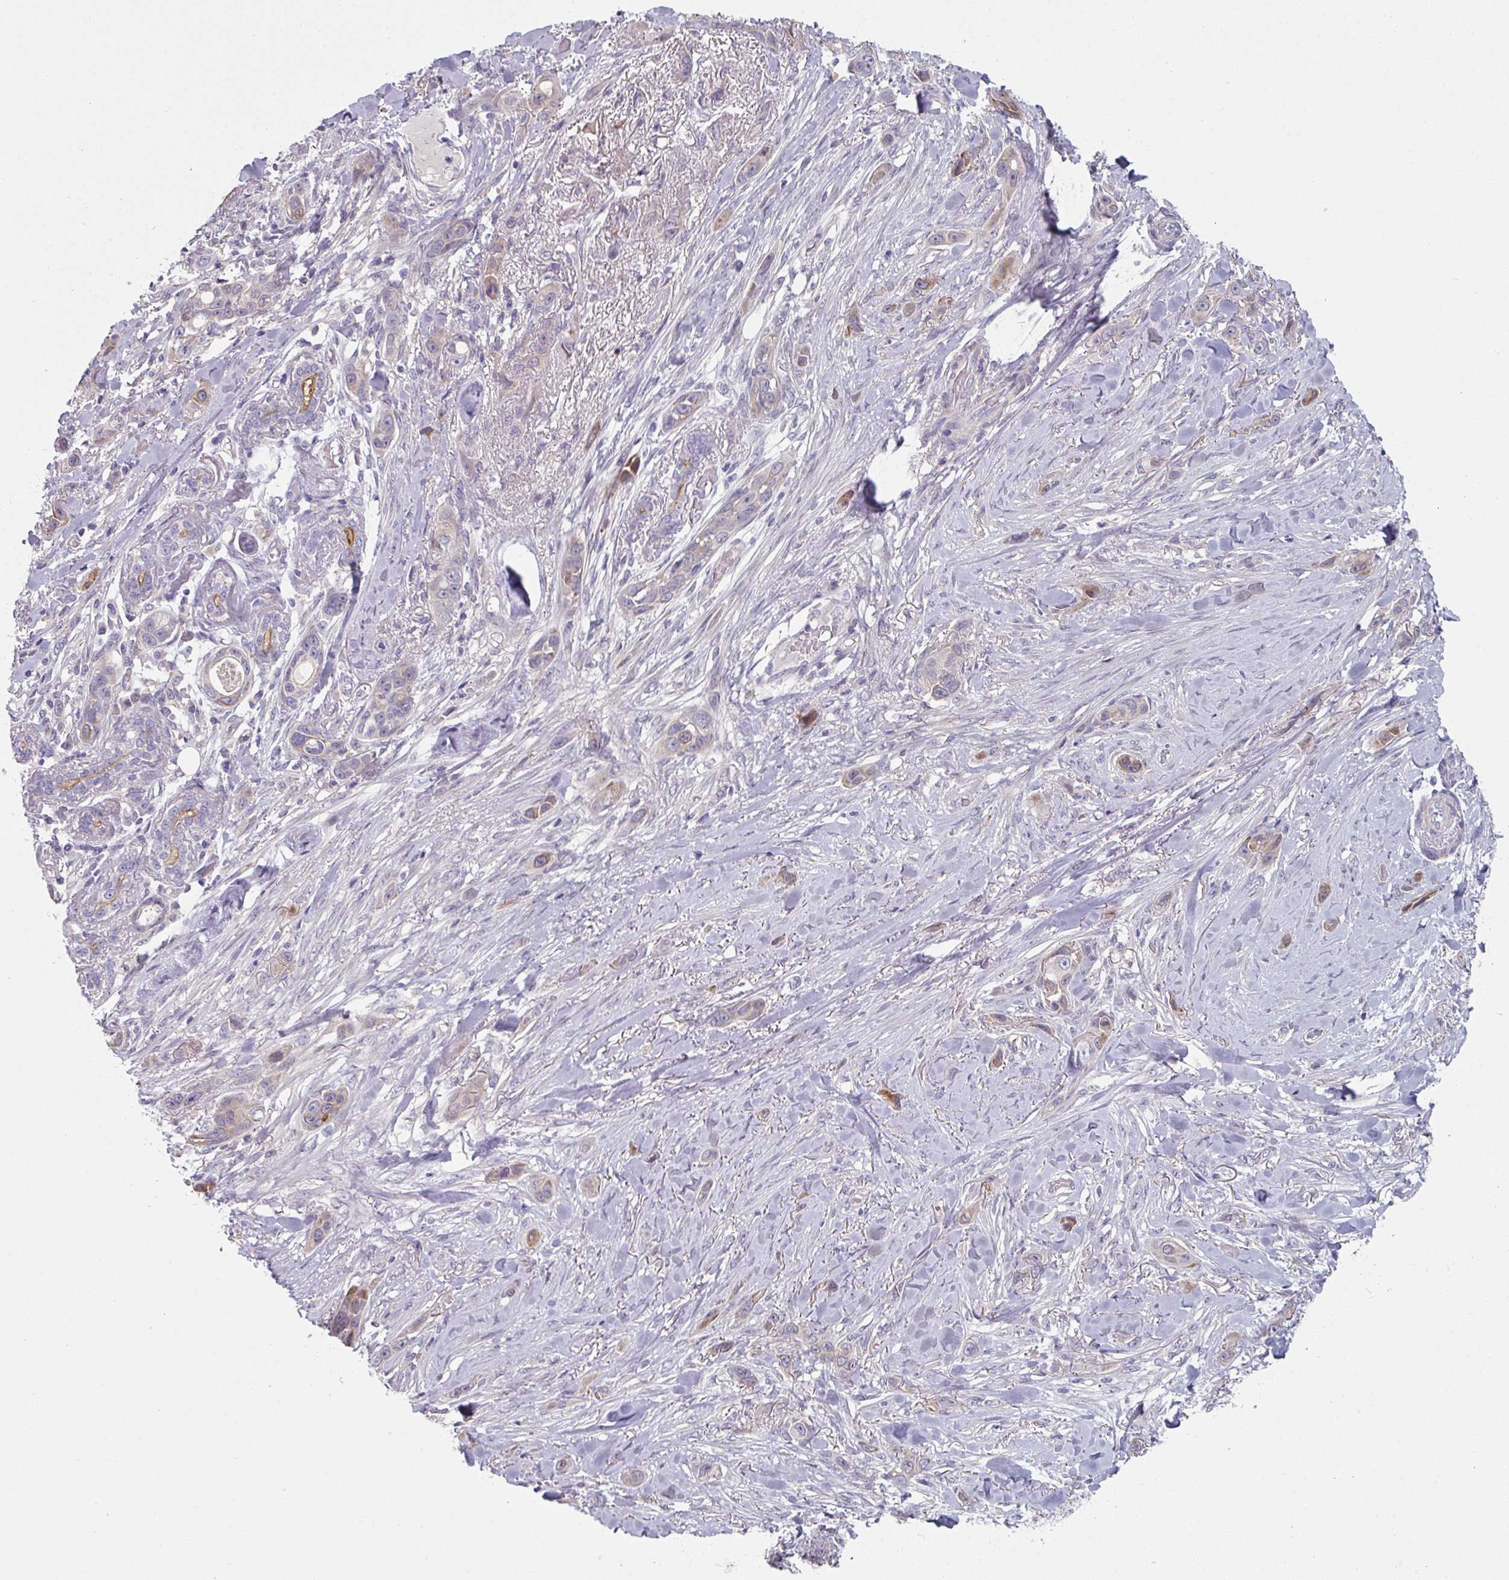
{"staining": {"intensity": "weak", "quantity": "<25%", "location": "cytoplasmic/membranous"}, "tissue": "skin cancer", "cell_type": "Tumor cells", "image_type": "cancer", "snomed": [{"axis": "morphology", "description": "Squamous cell carcinoma, NOS"}, {"axis": "topography", "description": "Skin"}], "caption": "Immunohistochemistry micrograph of skin cancer stained for a protein (brown), which demonstrates no positivity in tumor cells.", "gene": "WSB2", "patient": {"sex": "female", "age": 69}}